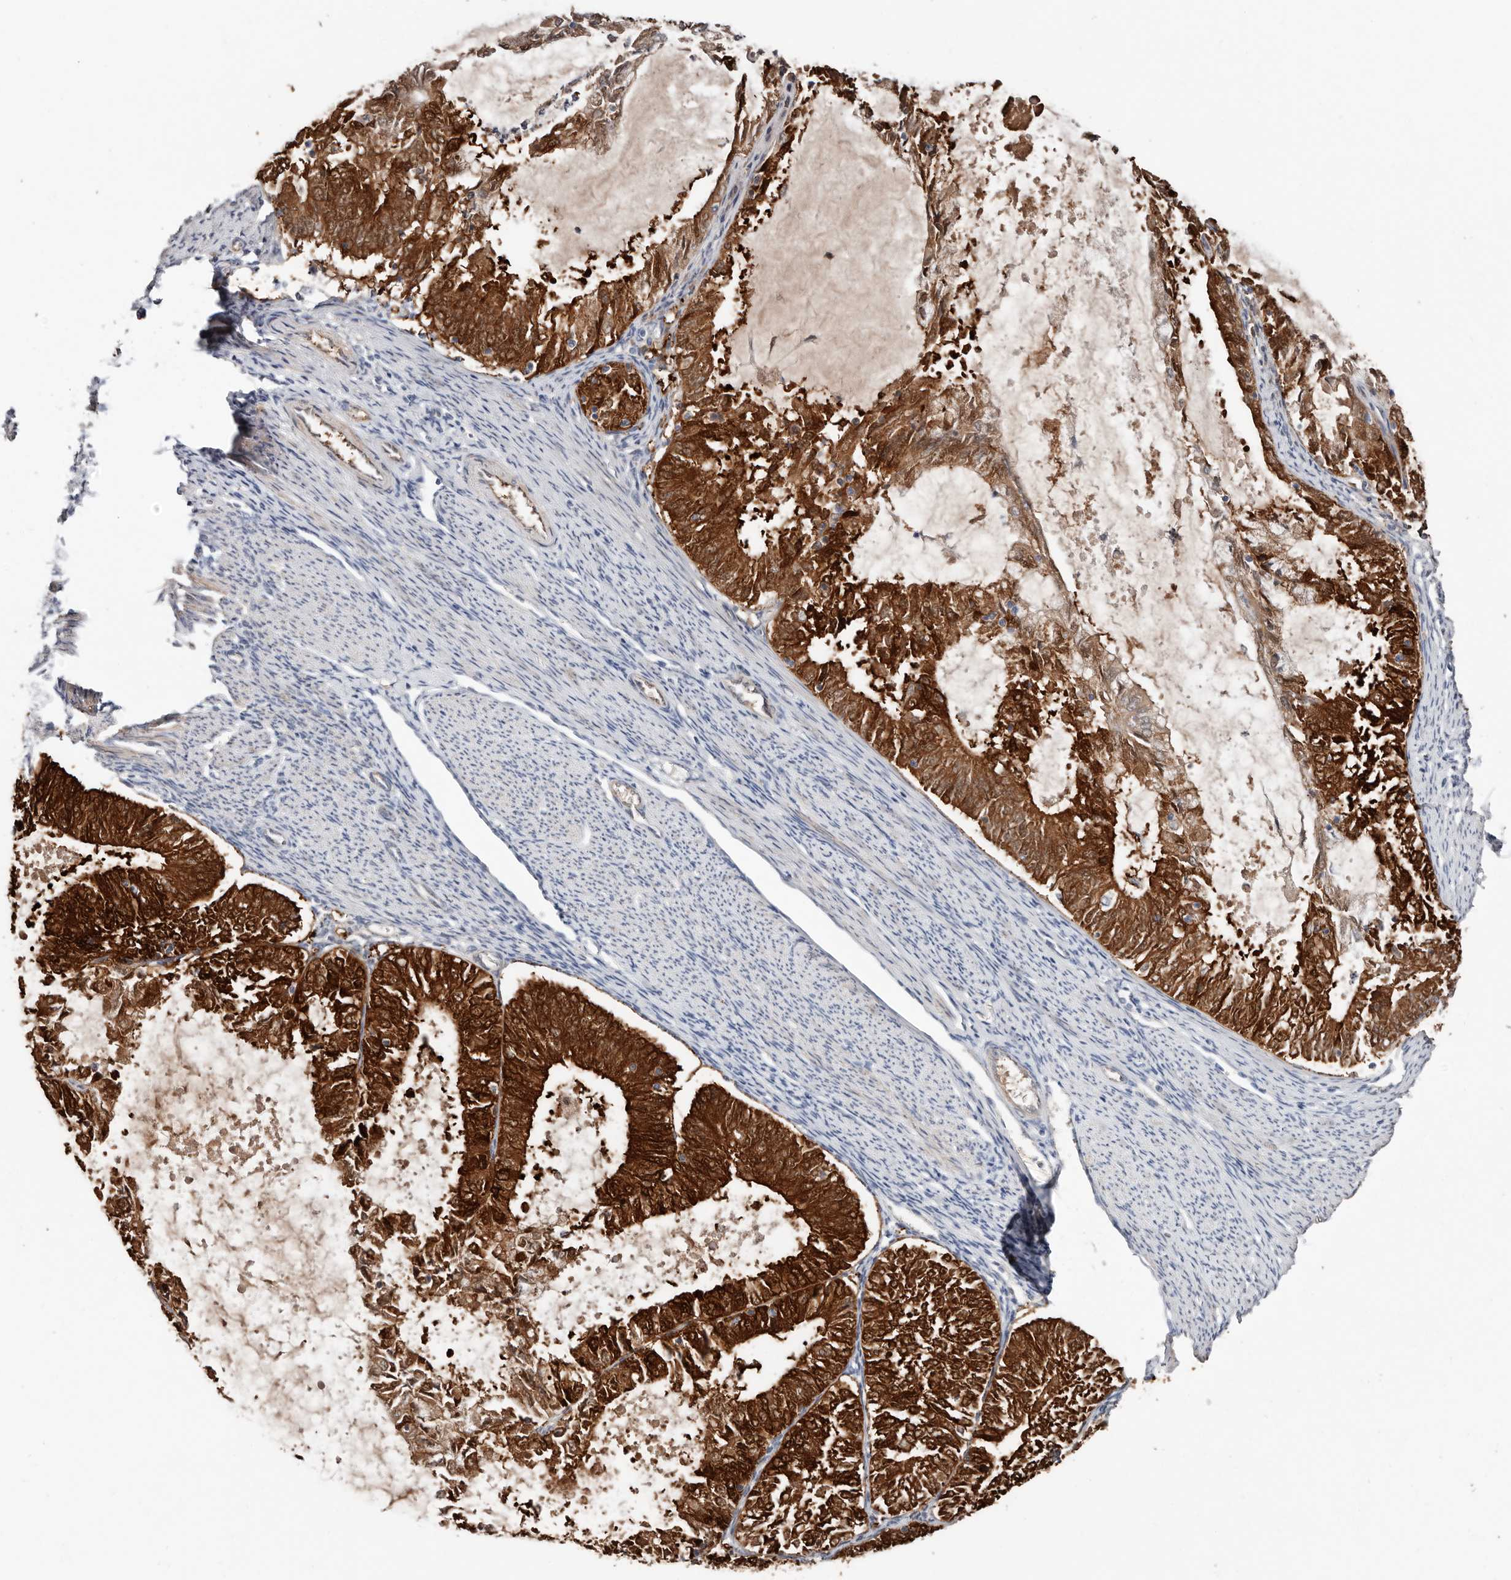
{"staining": {"intensity": "strong", "quantity": ">75%", "location": "cytoplasmic/membranous"}, "tissue": "endometrial cancer", "cell_type": "Tumor cells", "image_type": "cancer", "snomed": [{"axis": "morphology", "description": "Adenocarcinoma, NOS"}, {"axis": "topography", "description": "Endometrium"}], "caption": "This is a photomicrograph of IHC staining of endometrial cancer (adenocarcinoma), which shows strong expression in the cytoplasmic/membranous of tumor cells.", "gene": "ASRGL1", "patient": {"sex": "female", "age": 57}}